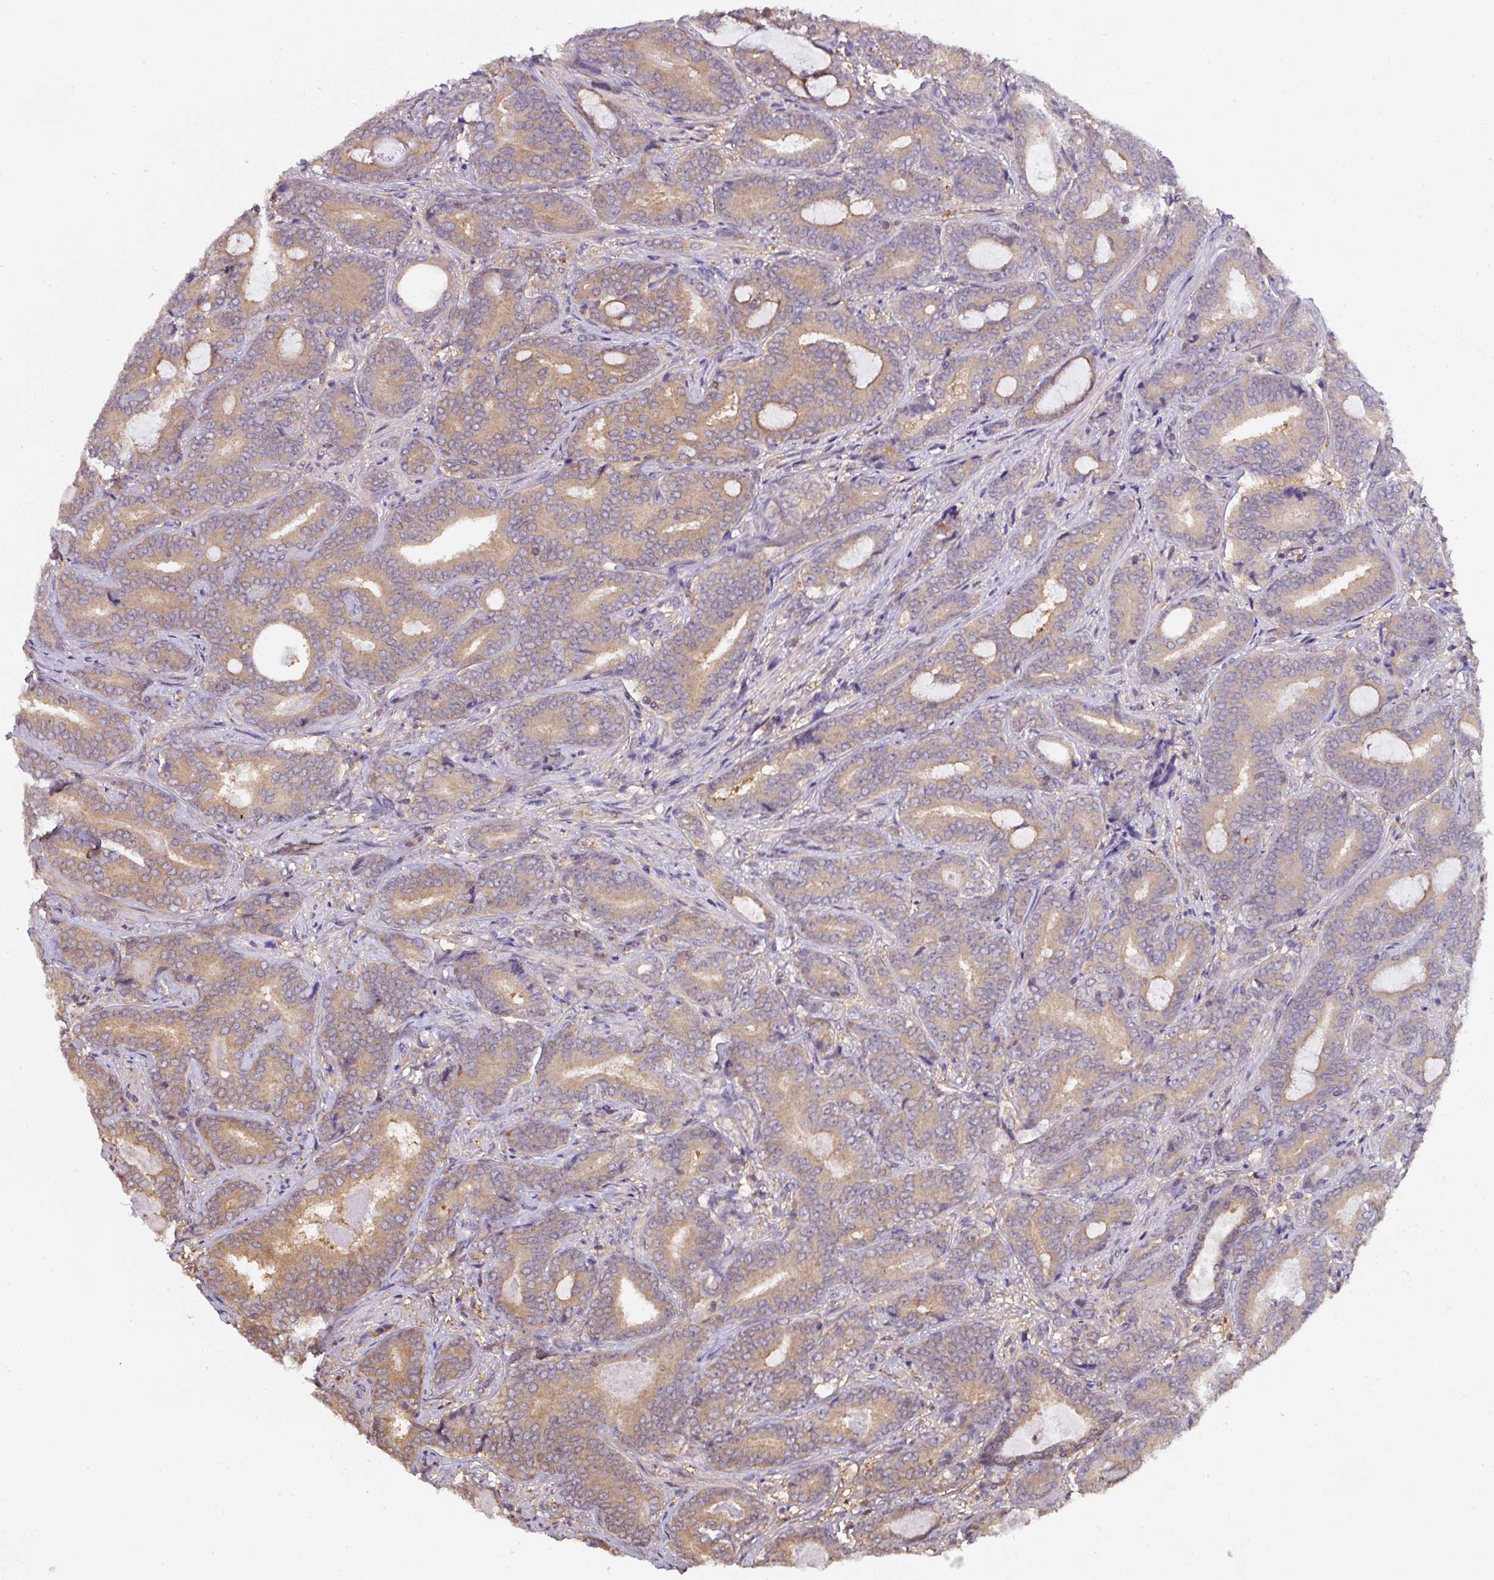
{"staining": {"intensity": "moderate", "quantity": ">75%", "location": "cytoplasmic/membranous"}, "tissue": "prostate cancer", "cell_type": "Tumor cells", "image_type": "cancer", "snomed": [{"axis": "morphology", "description": "Adenocarcinoma, Low grade"}, {"axis": "topography", "description": "Prostate and seminal vesicle, NOS"}], "caption": "Prostate cancer stained with DAB immunohistochemistry reveals medium levels of moderate cytoplasmic/membranous expression in approximately >75% of tumor cells.", "gene": "ST13", "patient": {"sex": "male", "age": 61}}